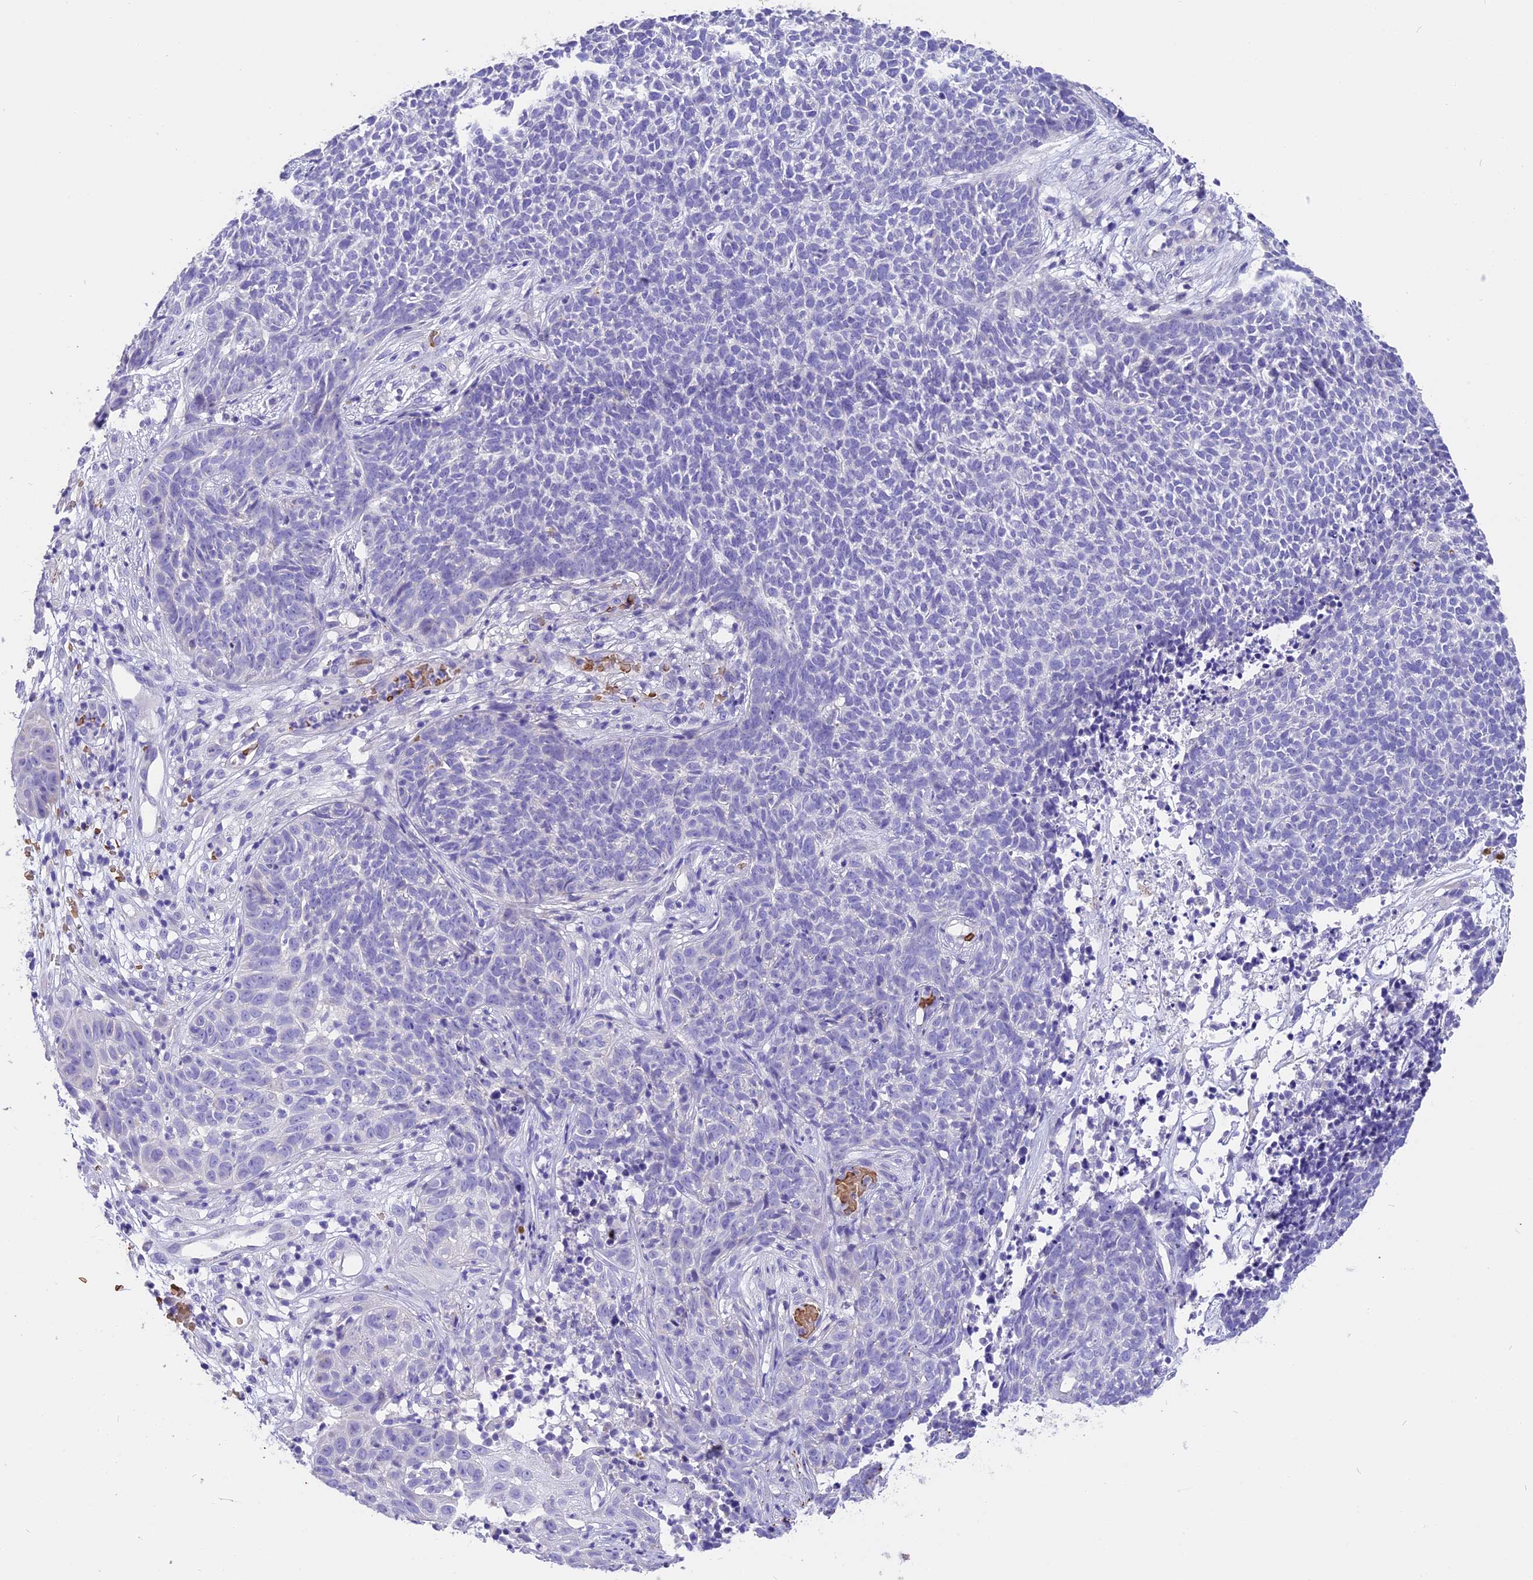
{"staining": {"intensity": "negative", "quantity": "none", "location": "none"}, "tissue": "skin cancer", "cell_type": "Tumor cells", "image_type": "cancer", "snomed": [{"axis": "morphology", "description": "Basal cell carcinoma"}, {"axis": "topography", "description": "Skin"}], "caption": "Skin cancer (basal cell carcinoma) was stained to show a protein in brown. There is no significant positivity in tumor cells. (DAB IHC, high magnification).", "gene": "TNNC2", "patient": {"sex": "female", "age": 84}}